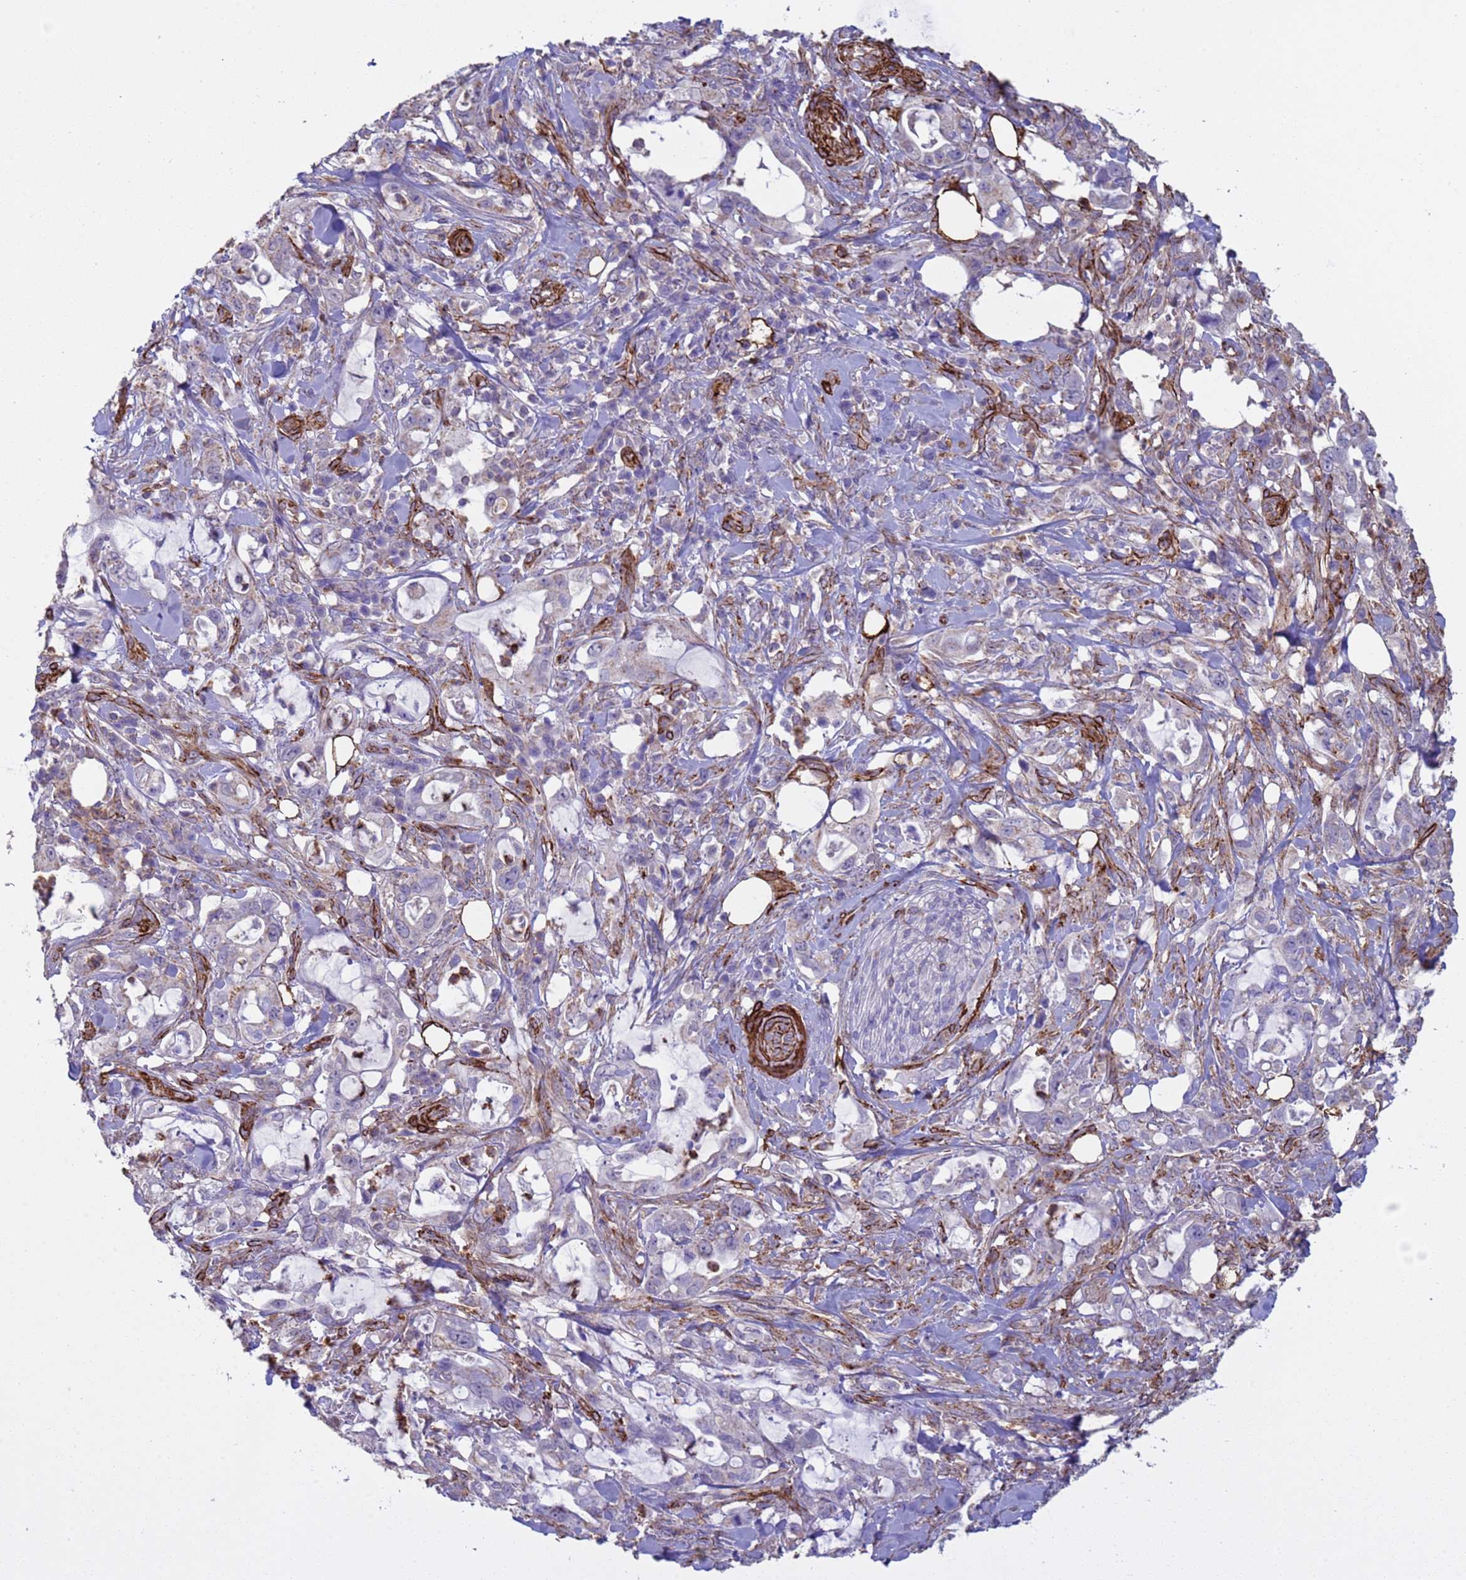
{"staining": {"intensity": "negative", "quantity": "none", "location": "none"}, "tissue": "pancreatic cancer", "cell_type": "Tumor cells", "image_type": "cancer", "snomed": [{"axis": "morphology", "description": "Adenocarcinoma, NOS"}, {"axis": "topography", "description": "Pancreas"}], "caption": "Pancreatic adenocarcinoma stained for a protein using immunohistochemistry shows no positivity tumor cells.", "gene": "GASK1A", "patient": {"sex": "female", "age": 61}}